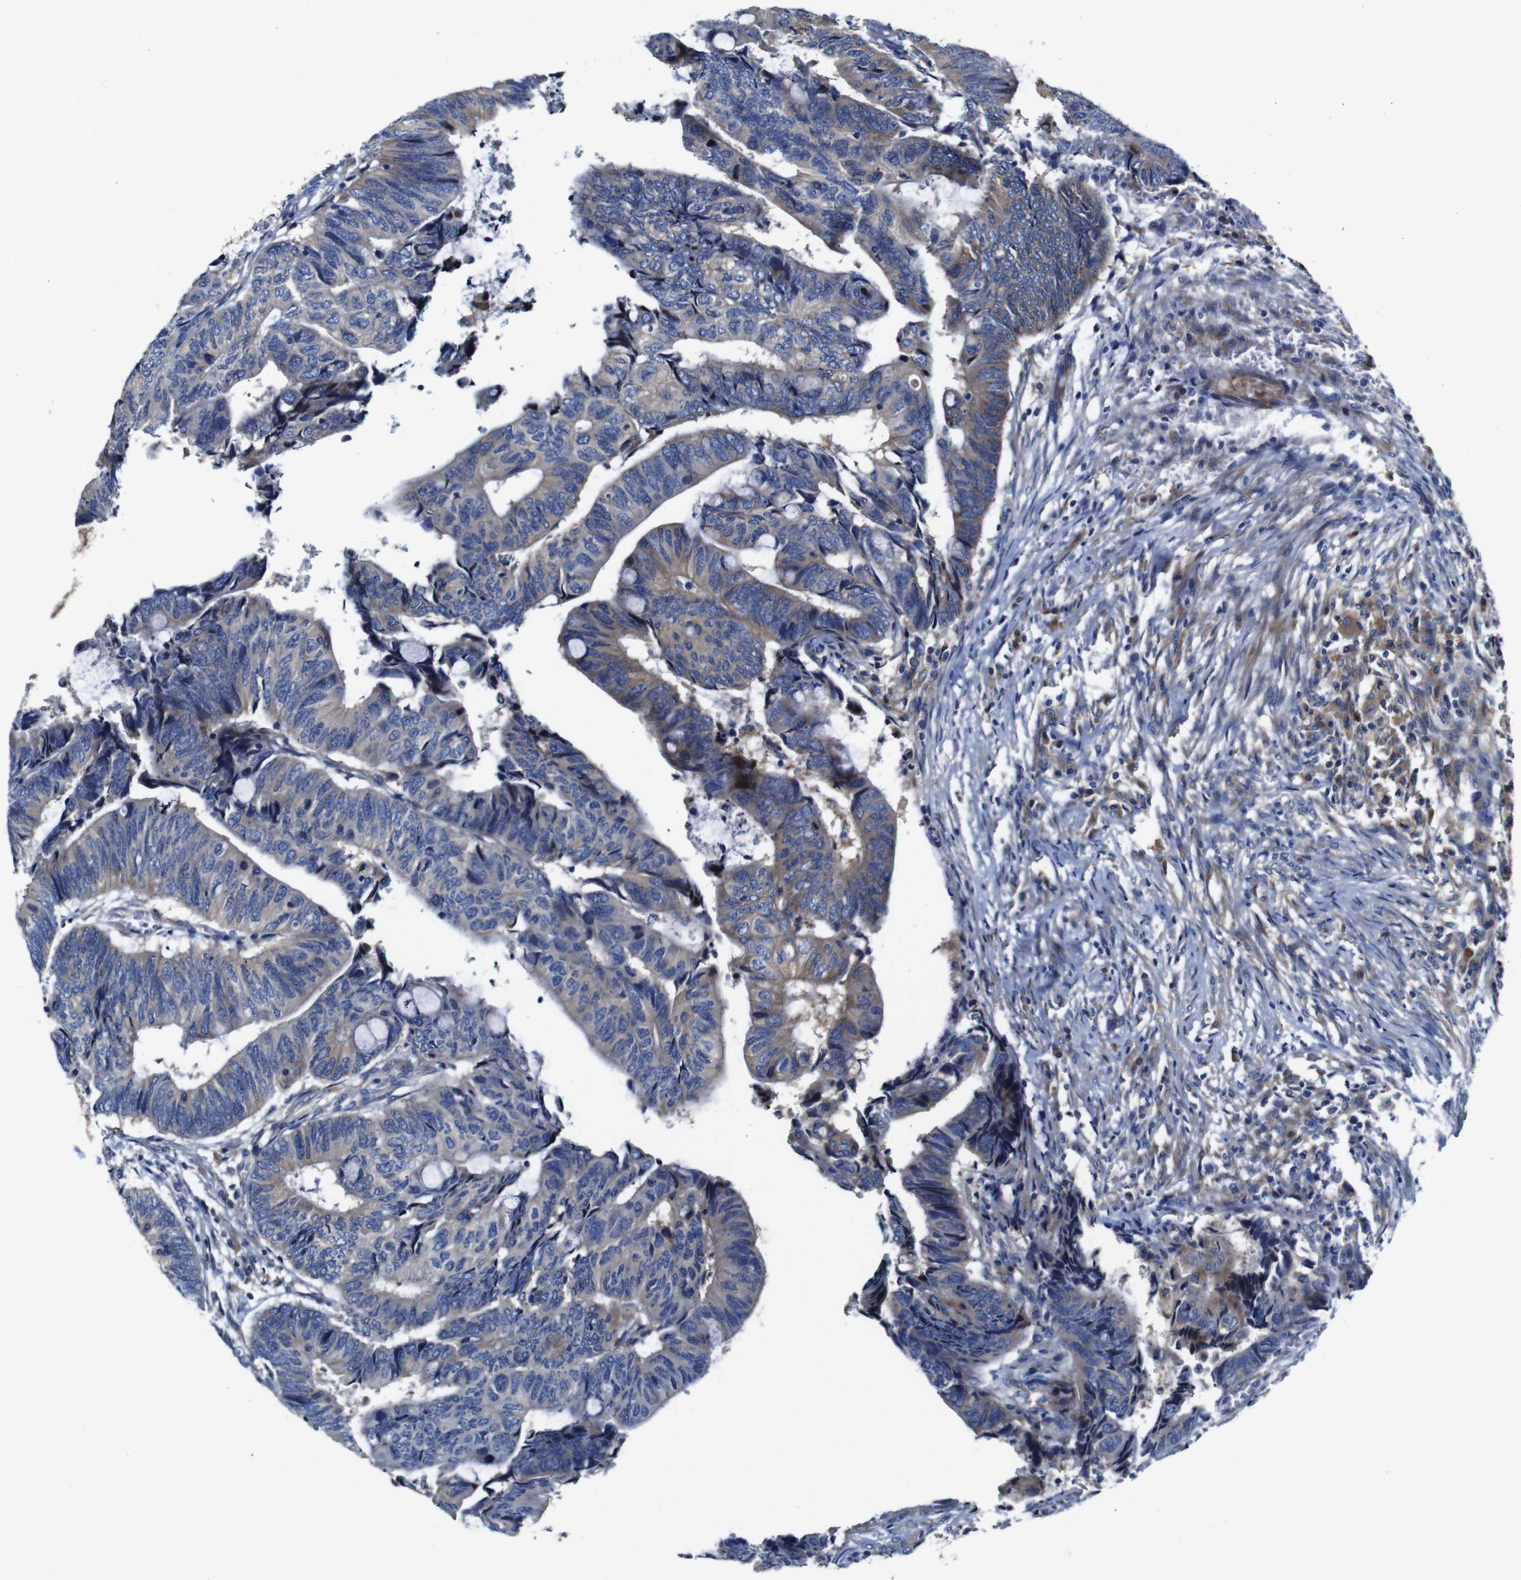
{"staining": {"intensity": "weak", "quantity": "25%-75%", "location": "cytoplasmic/membranous"}, "tissue": "colorectal cancer", "cell_type": "Tumor cells", "image_type": "cancer", "snomed": [{"axis": "morphology", "description": "Normal tissue, NOS"}, {"axis": "morphology", "description": "Adenocarcinoma, NOS"}, {"axis": "topography", "description": "Rectum"}, {"axis": "topography", "description": "Peripheral nerve tissue"}], "caption": "Immunohistochemistry histopathology image of adenocarcinoma (colorectal) stained for a protein (brown), which shows low levels of weak cytoplasmic/membranous expression in approximately 25%-75% of tumor cells.", "gene": "CLCC1", "patient": {"sex": "male", "age": 92}}